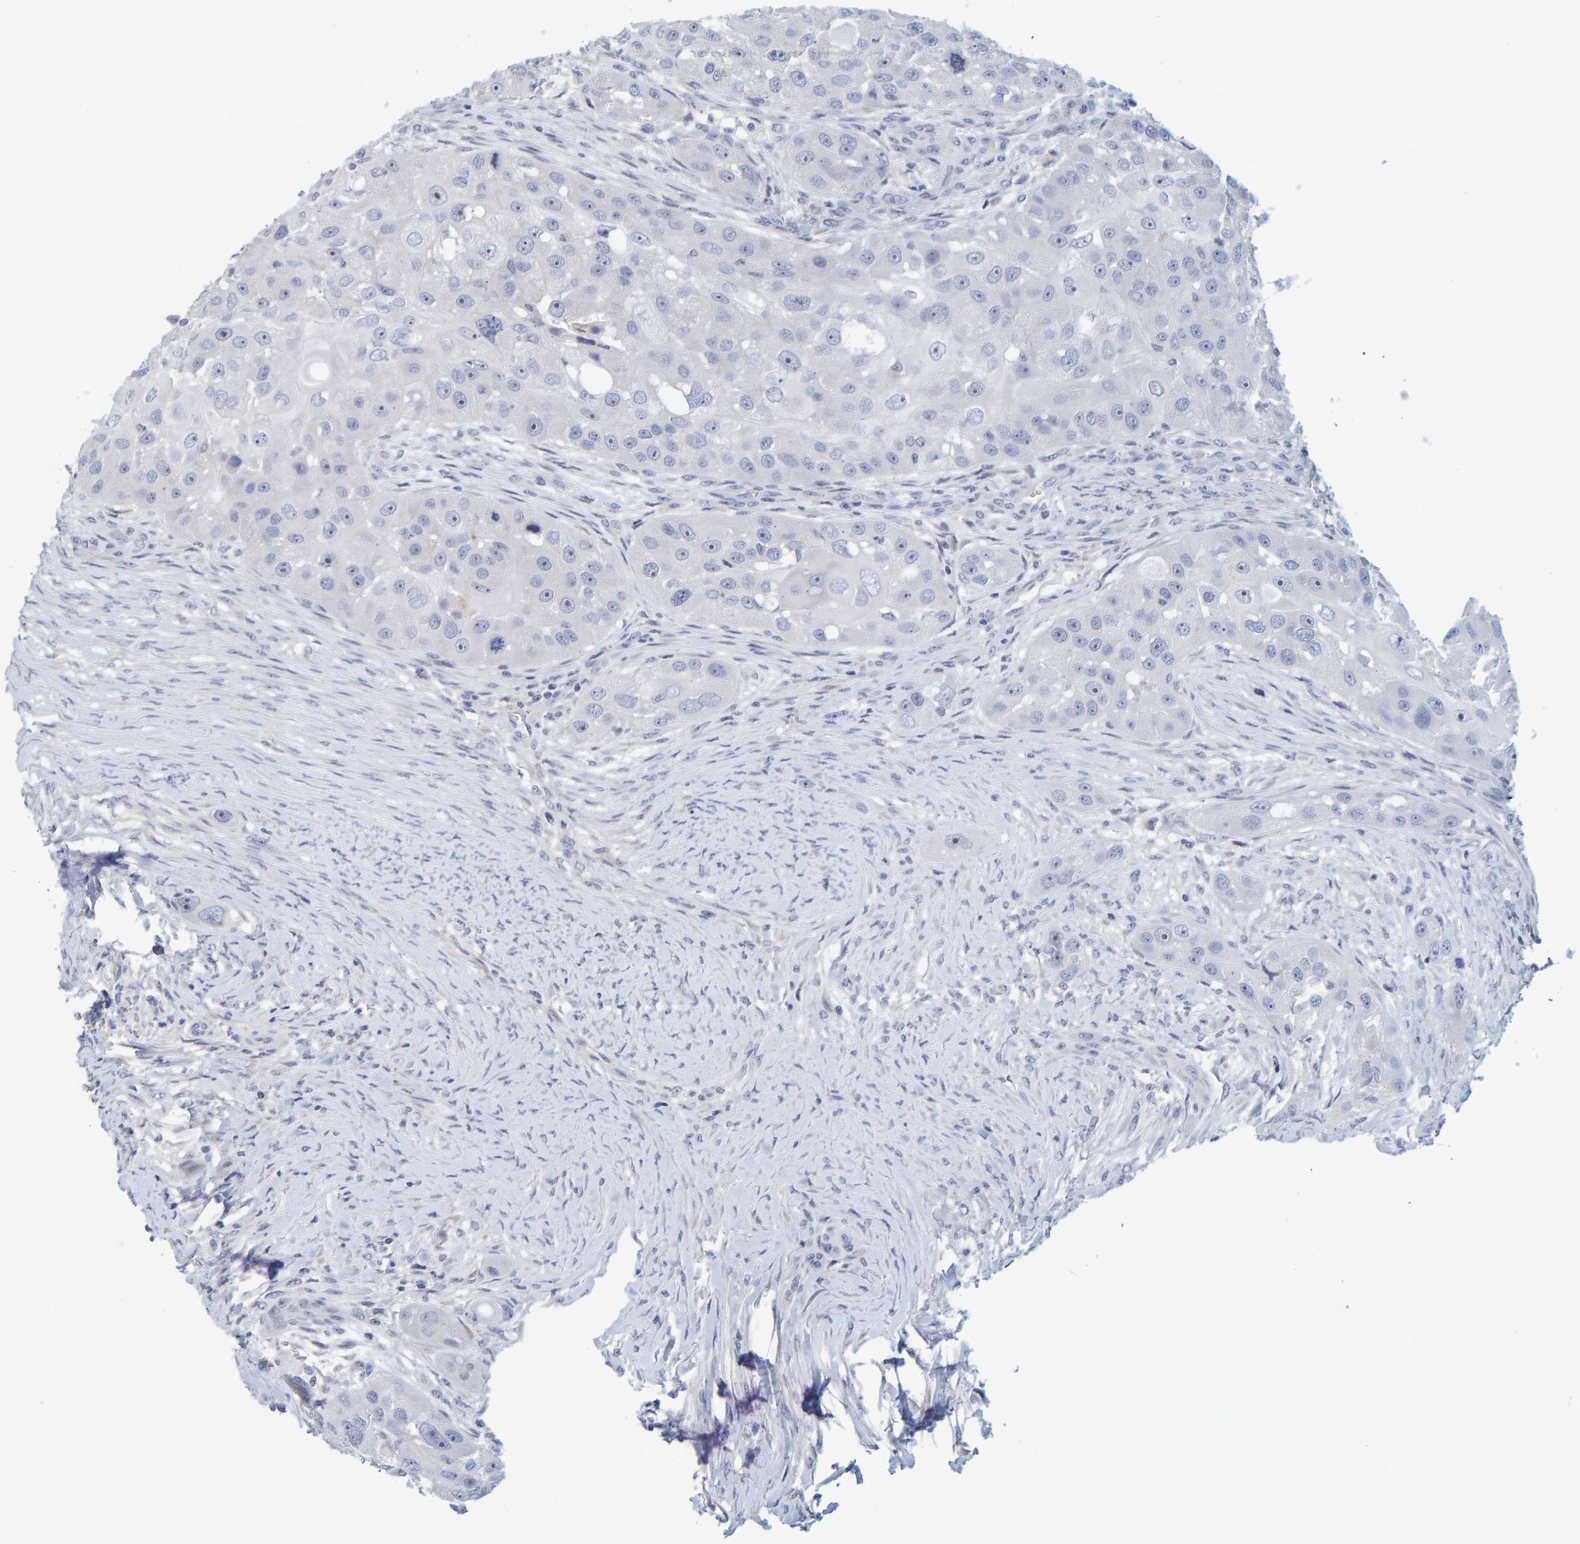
{"staining": {"intensity": "negative", "quantity": "none", "location": "none"}, "tissue": "head and neck cancer", "cell_type": "Tumor cells", "image_type": "cancer", "snomed": [{"axis": "morphology", "description": "Normal tissue, NOS"}, {"axis": "morphology", "description": "Squamous cell carcinoma, NOS"}, {"axis": "topography", "description": "Skeletal muscle"}, {"axis": "topography", "description": "Head-Neck"}], "caption": "The immunohistochemistry (IHC) photomicrograph has no significant staining in tumor cells of head and neck cancer tissue. The staining is performed using DAB brown chromogen with nuclei counter-stained in using hematoxylin.", "gene": "ZNF77", "patient": {"sex": "male", "age": 51}}